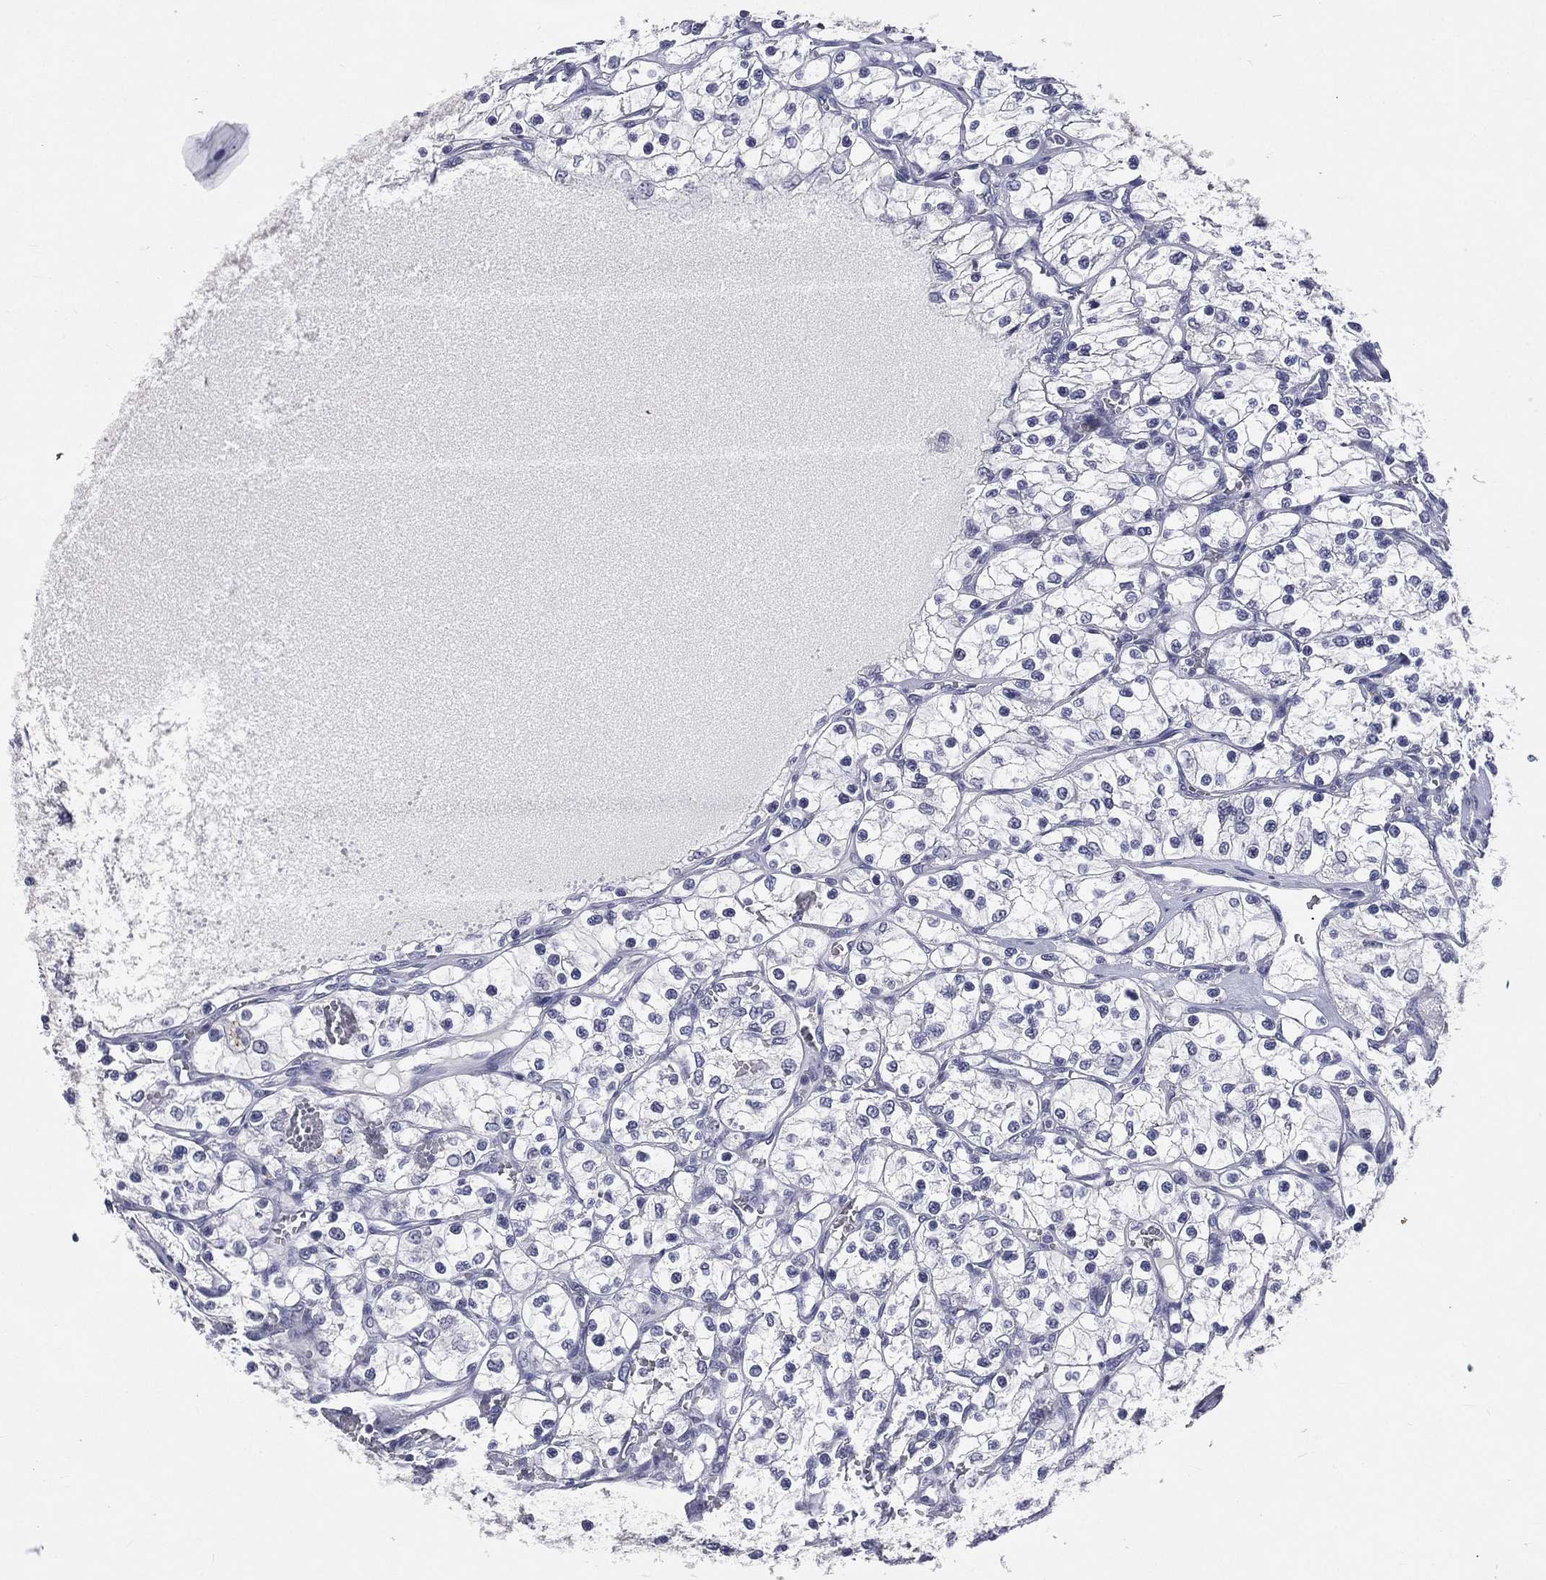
{"staining": {"intensity": "negative", "quantity": "none", "location": "none"}, "tissue": "renal cancer", "cell_type": "Tumor cells", "image_type": "cancer", "snomed": [{"axis": "morphology", "description": "Adenocarcinoma, NOS"}, {"axis": "topography", "description": "Kidney"}], "caption": "DAB immunohistochemical staining of adenocarcinoma (renal) reveals no significant staining in tumor cells.", "gene": "IFT27", "patient": {"sex": "female", "age": 69}}